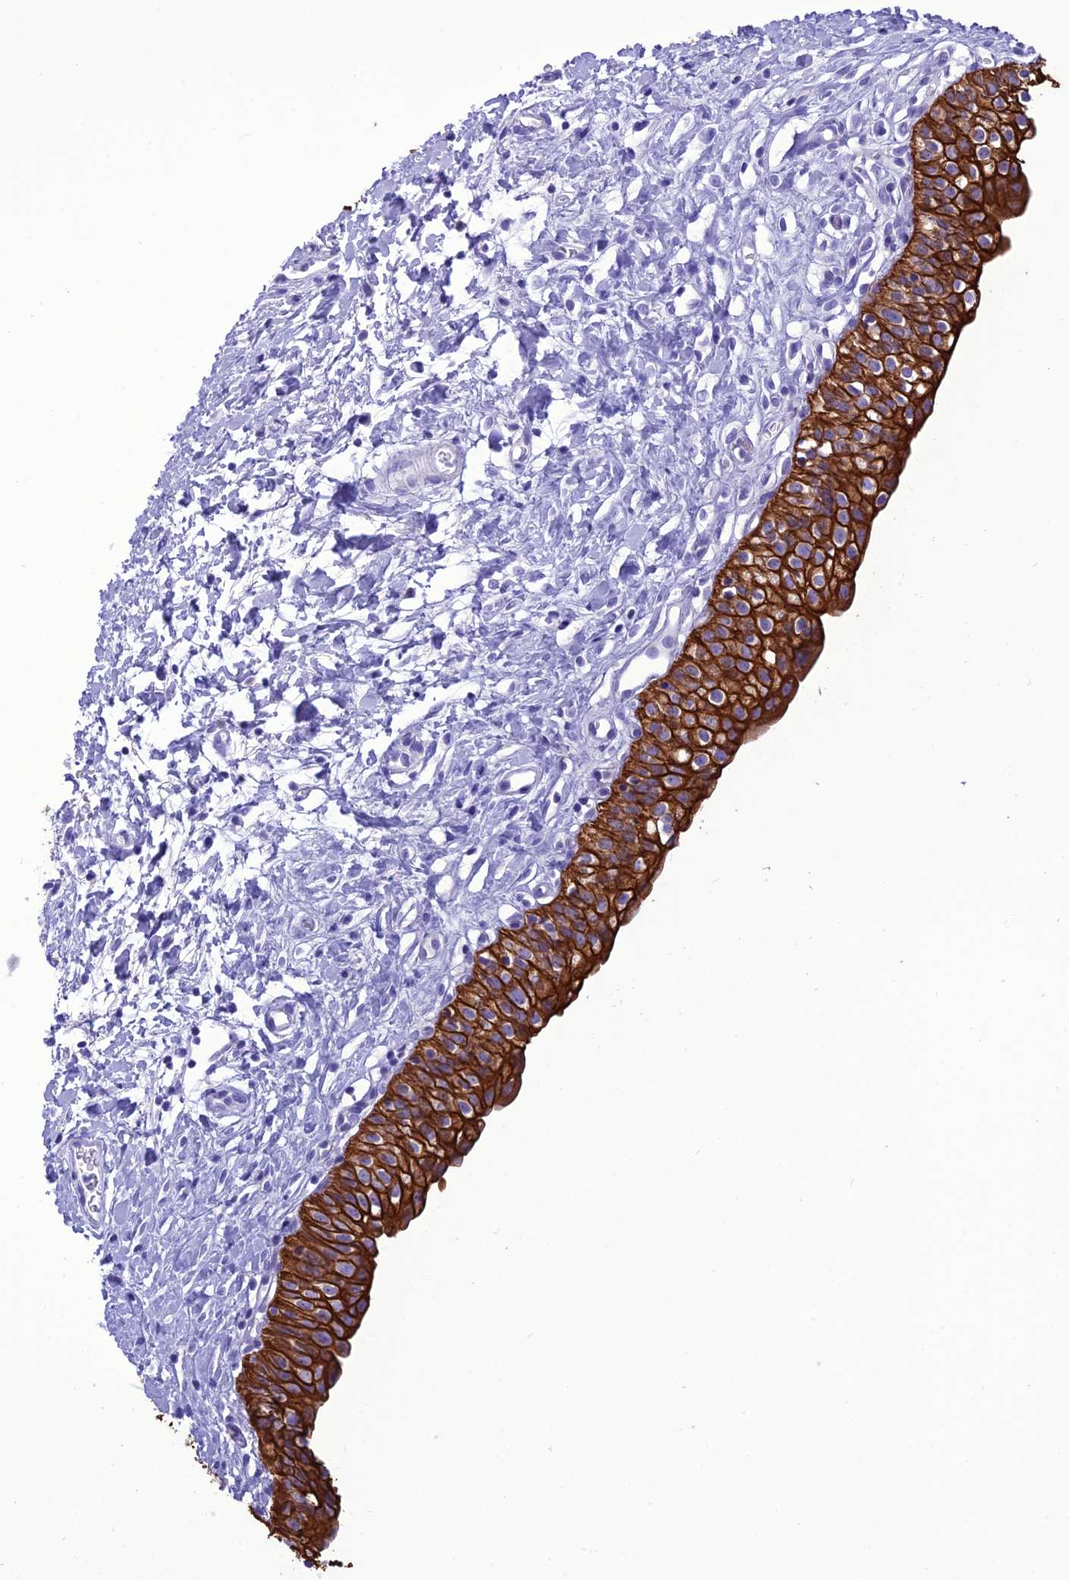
{"staining": {"intensity": "strong", "quantity": ">75%", "location": "cytoplasmic/membranous"}, "tissue": "urinary bladder", "cell_type": "Urothelial cells", "image_type": "normal", "snomed": [{"axis": "morphology", "description": "Normal tissue, NOS"}, {"axis": "topography", "description": "Urinary bladder"}], "caption": "Protein staining by immunohistochemistry (IHC) demonstrates strong cytoplasmic/membranous positivity in about >75% of urothelial cells in unremarkable urinary bladder.", "gene": "VPS52", "patient": {"sex": "male", "age": 51}}